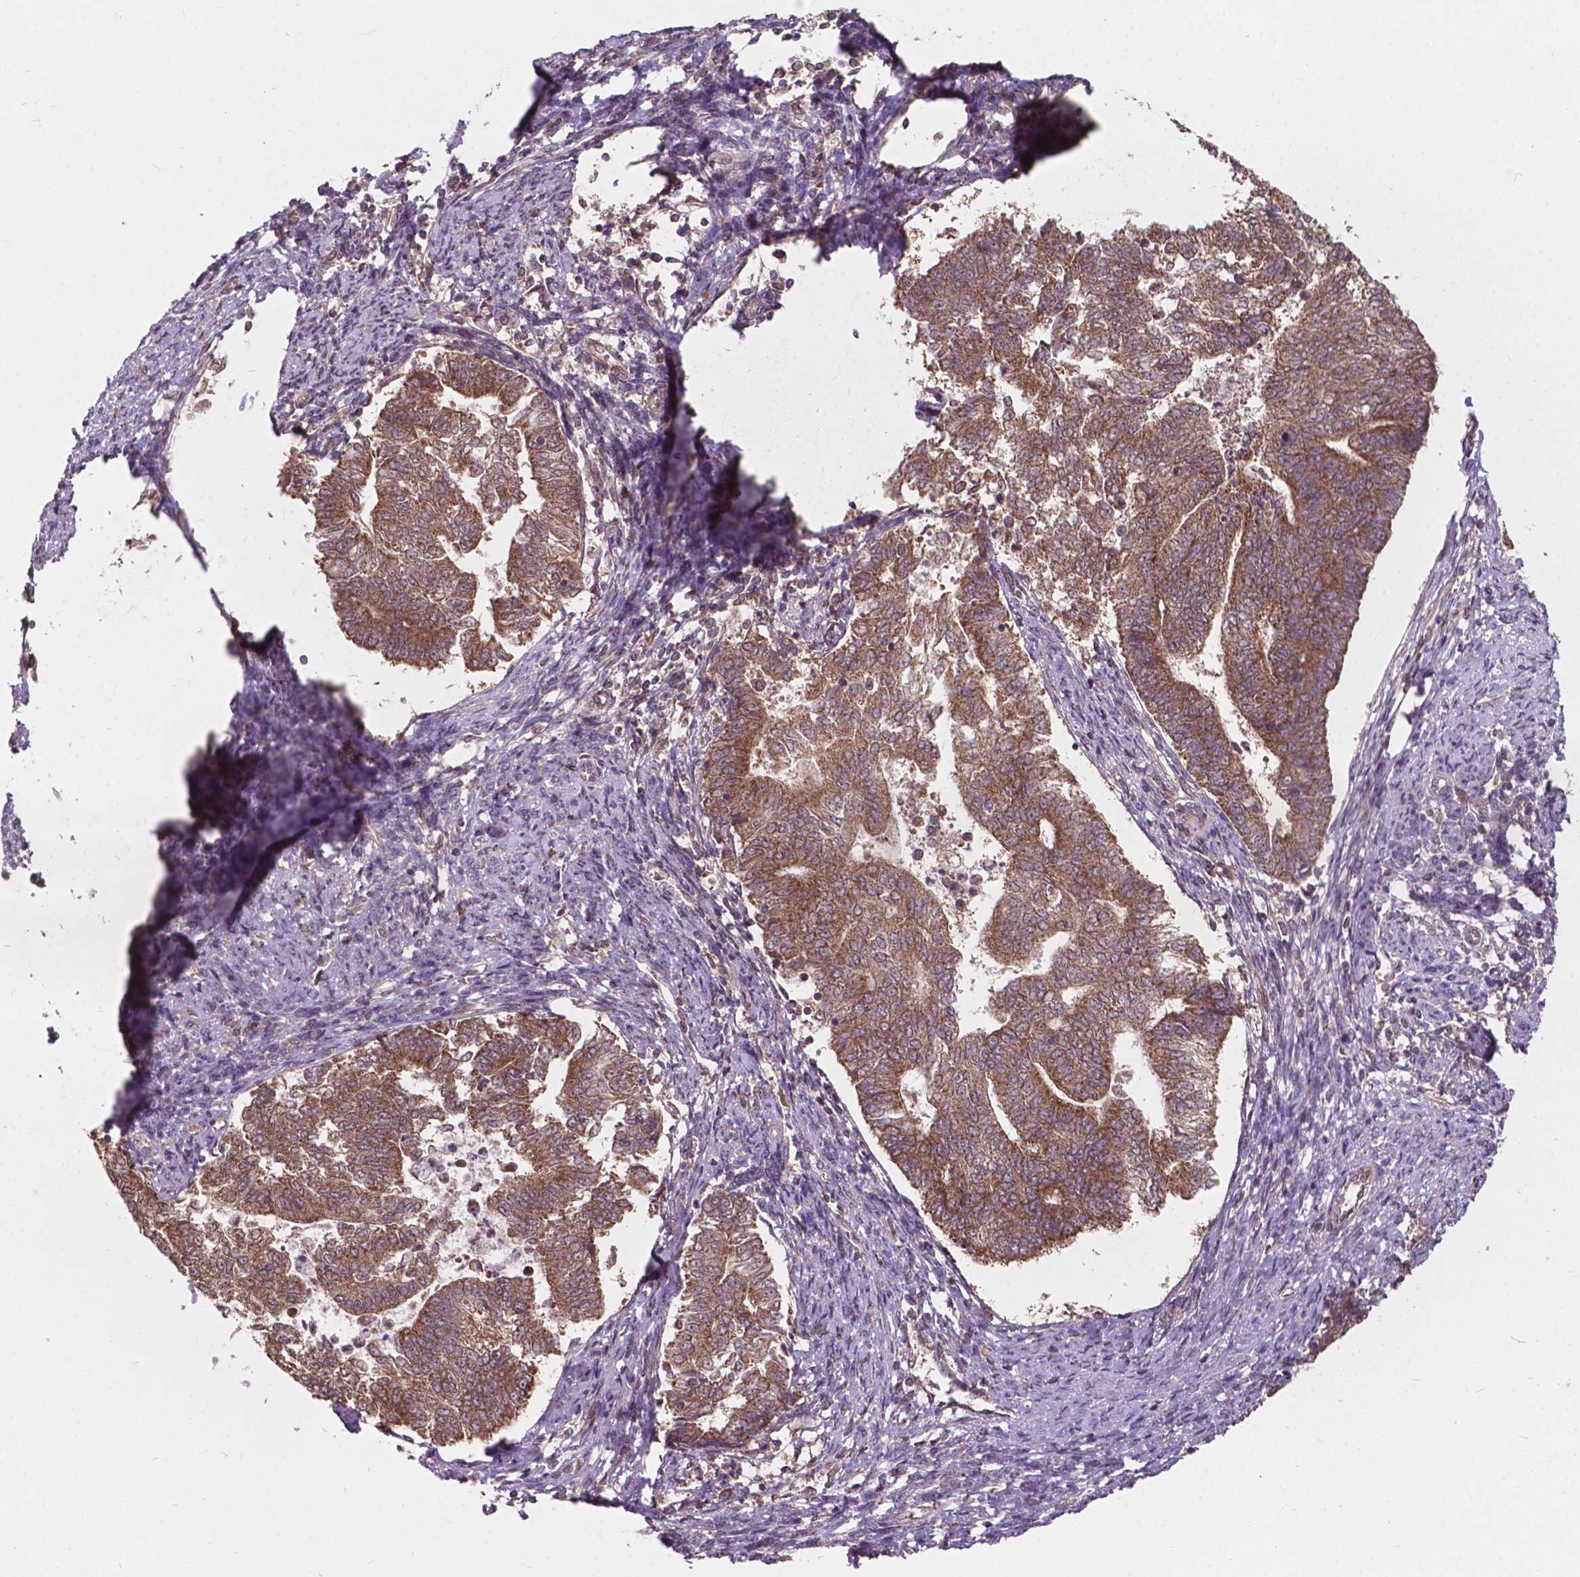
{"staining": {"intensity": "strong", "quantity": ">75%", "location": "cytoplasmic/membranous"}, "tissue": "endometrial cancer", "cell_type": "Tumor cells", "image_type": "cancer", "snomed": [{"axis": "morphology", "description": "Adenocarcinoma, NOS"}, {"axis": "topography", "description": "Endometrium"}], "caption": "Endometrial adenocarcinoma stained with immunohistochemistry (IHC) exhibits strong cytoplasmic/membranous staining in approximately >75% of tumor cells.", "gene": "MRPL33", "patient": {"sex": "female", "age": 65}}